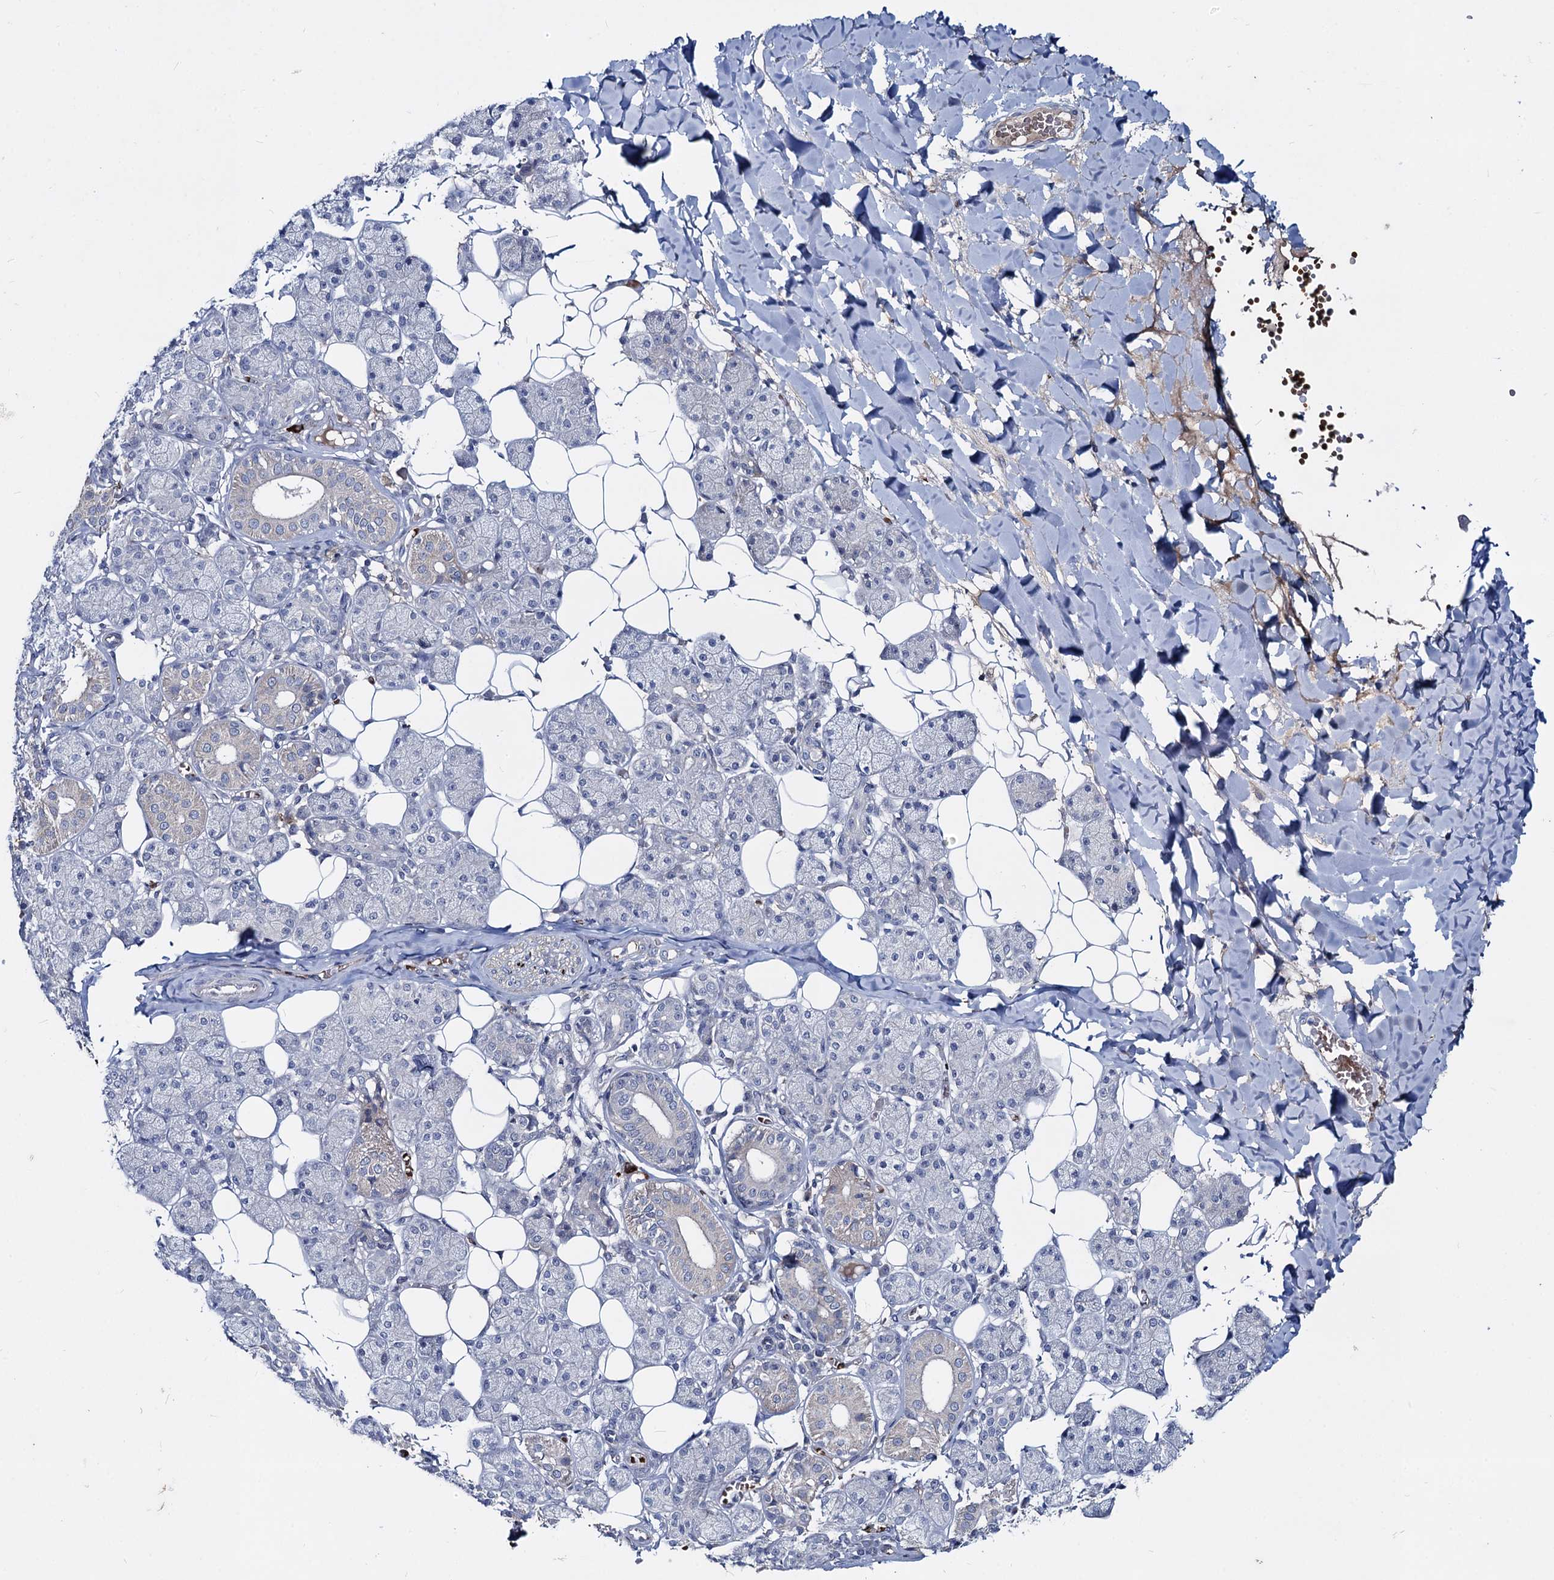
{"staining": {"intensity": "weak", "quantity": "<25%", "location": "cytoplasmic/membranous"}, "tissue": "salivary gland", "cell_type": "Glandular cells", "image_type": "normal", "snomed": [{"axis": "morphology", "description": "Normal tissue, NOS"}, {"axis": "topography", "description": "Salivary gland"}], "caption": "Glandular cells show no significant expression in benign salivary gland. Nuclei are stained in blue.", "gene": "RNF6", "patient": {"sex": "female", "age": 33}}